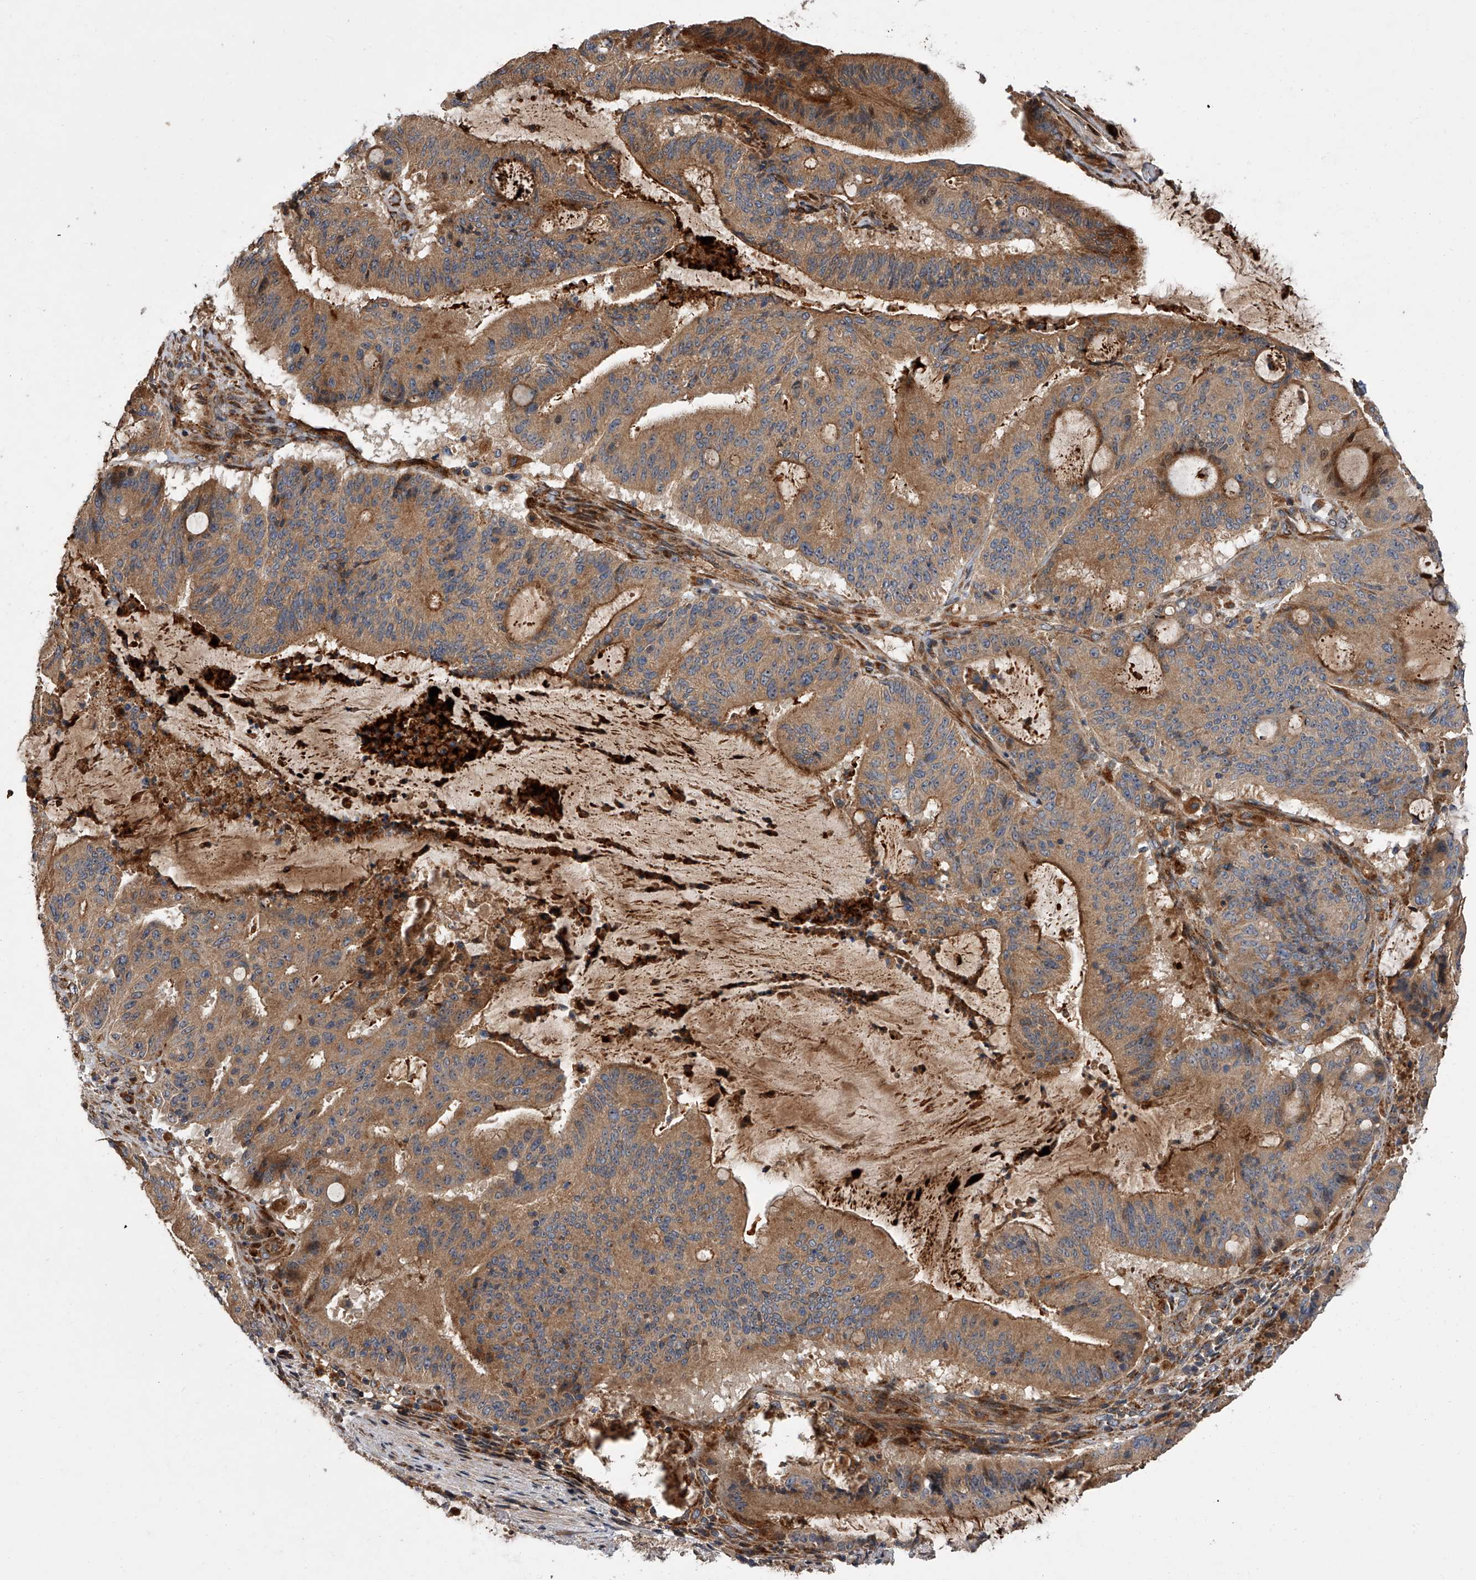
{"staining": {"intensity": "moderate", "quantity": ">75%", "location": "cytoplasmic/membranous"}, "tissue": "liver cancer", "cell_type": "Tumor cells", "image_type": "cancer", "snomed": [{"axis": "morphology", "description": "Normal tissue, NOS"}, {"axis": "morphology", "description": "Cholangiocarcinoma"}, {"axis": "topography", "description": "Liver"}, {"axis": "topography", "description": "Peripheral nerve tissue"}], "caption": "Immunohistochemical staining of cholangiocarcinoma (liver) displays medium levels of moderate cytoplasmic/membranous staining in approximately >75% of tumor cells.", "gene": "USP47", "patient": {"sex": "female", "age": 73}}